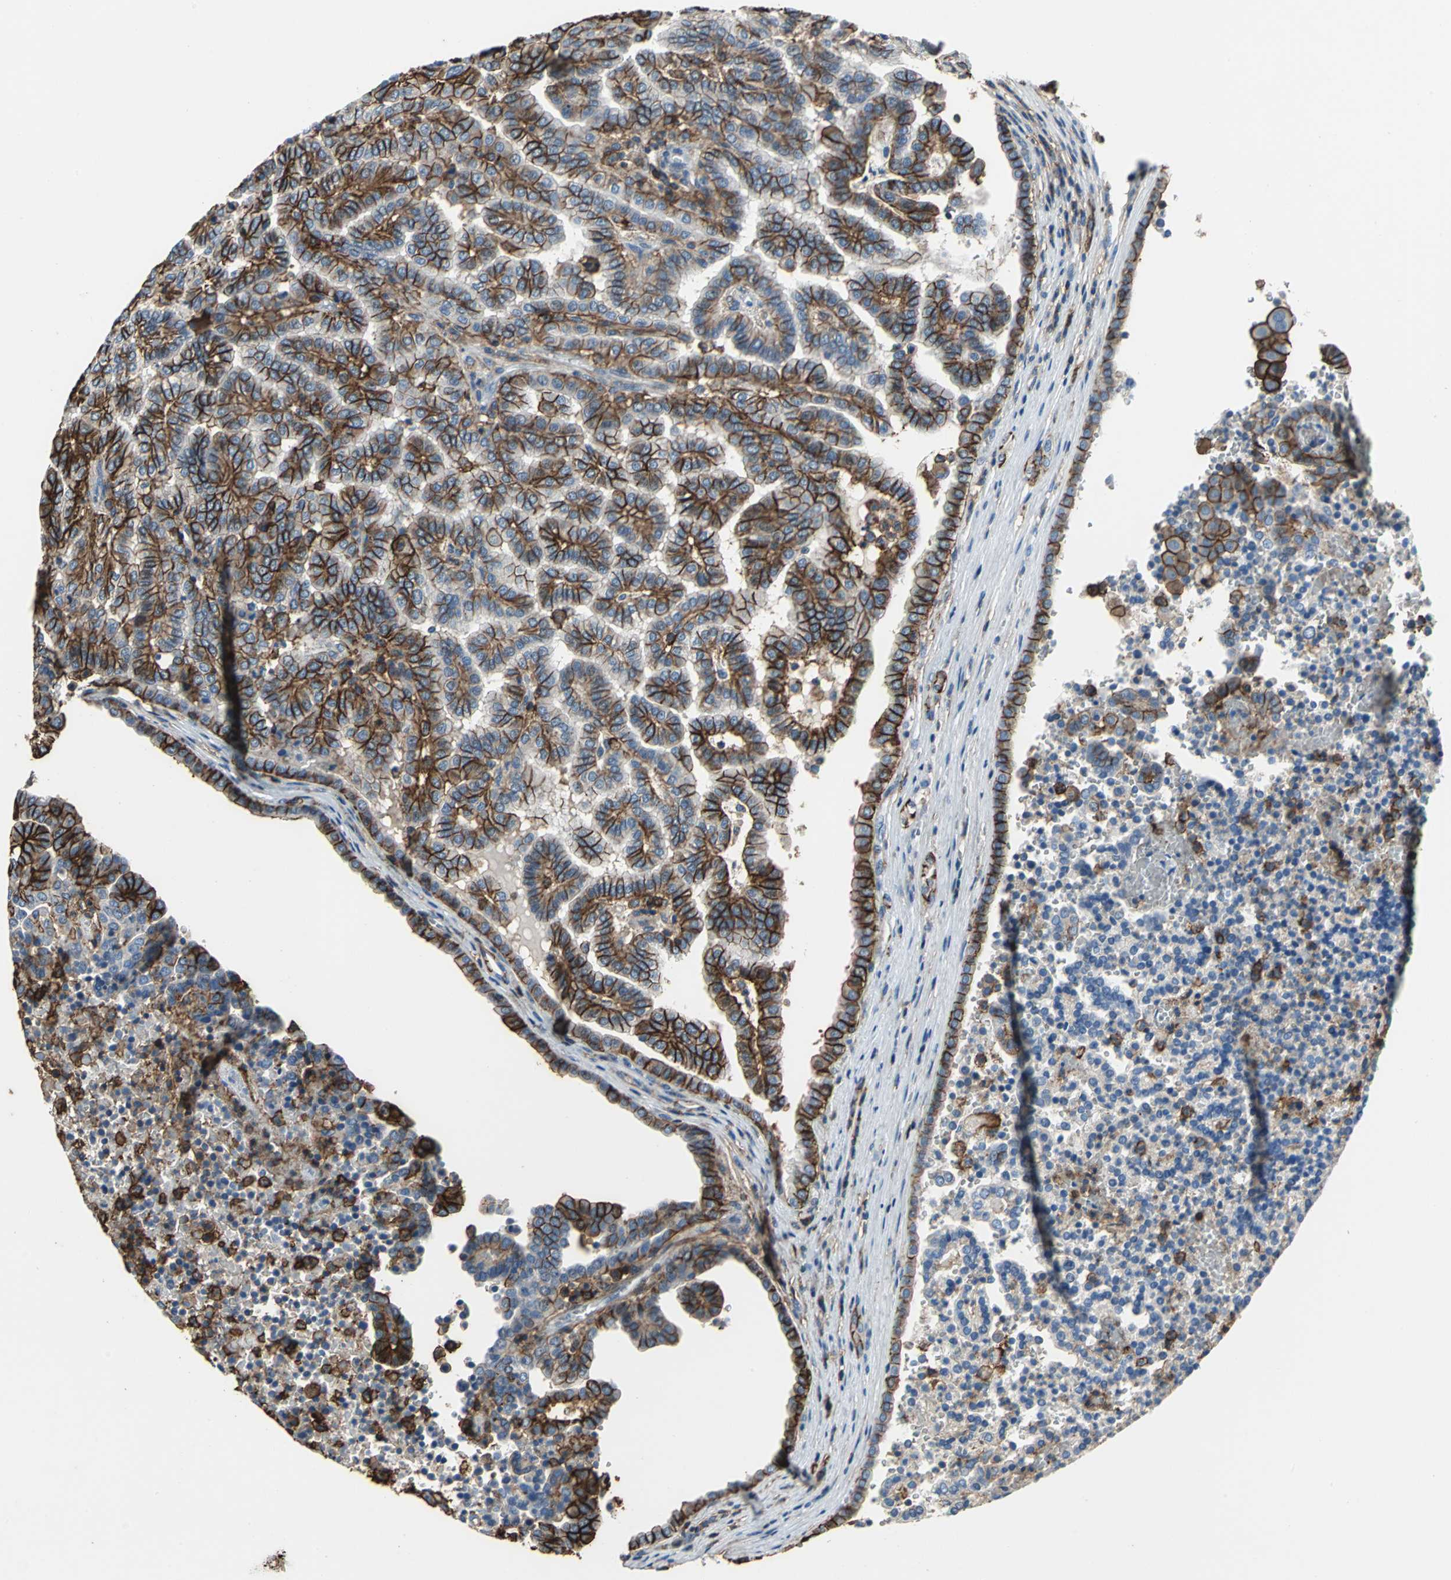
{"staining": {"intensity": "strong", "quantity": ">75%", "location": "cytoplasmic/membranous"}, "tissue": "renal cancer", "cell_type": "Tumor cells", "image_type": "cancer", "snomed": [{"axis": "morphology", "description": "Adenocarcinoma, NOS"}, {"axis": "topography", "description": "Kidney"}], "caption": "This is an image of immunohistochemistry staining of renal adenocarcinoma, which shows strong expression in the cytoplasmic/membranous of tumor cells.", "gene": "CD44", "patient": {"sex": "male", "age": 61}}